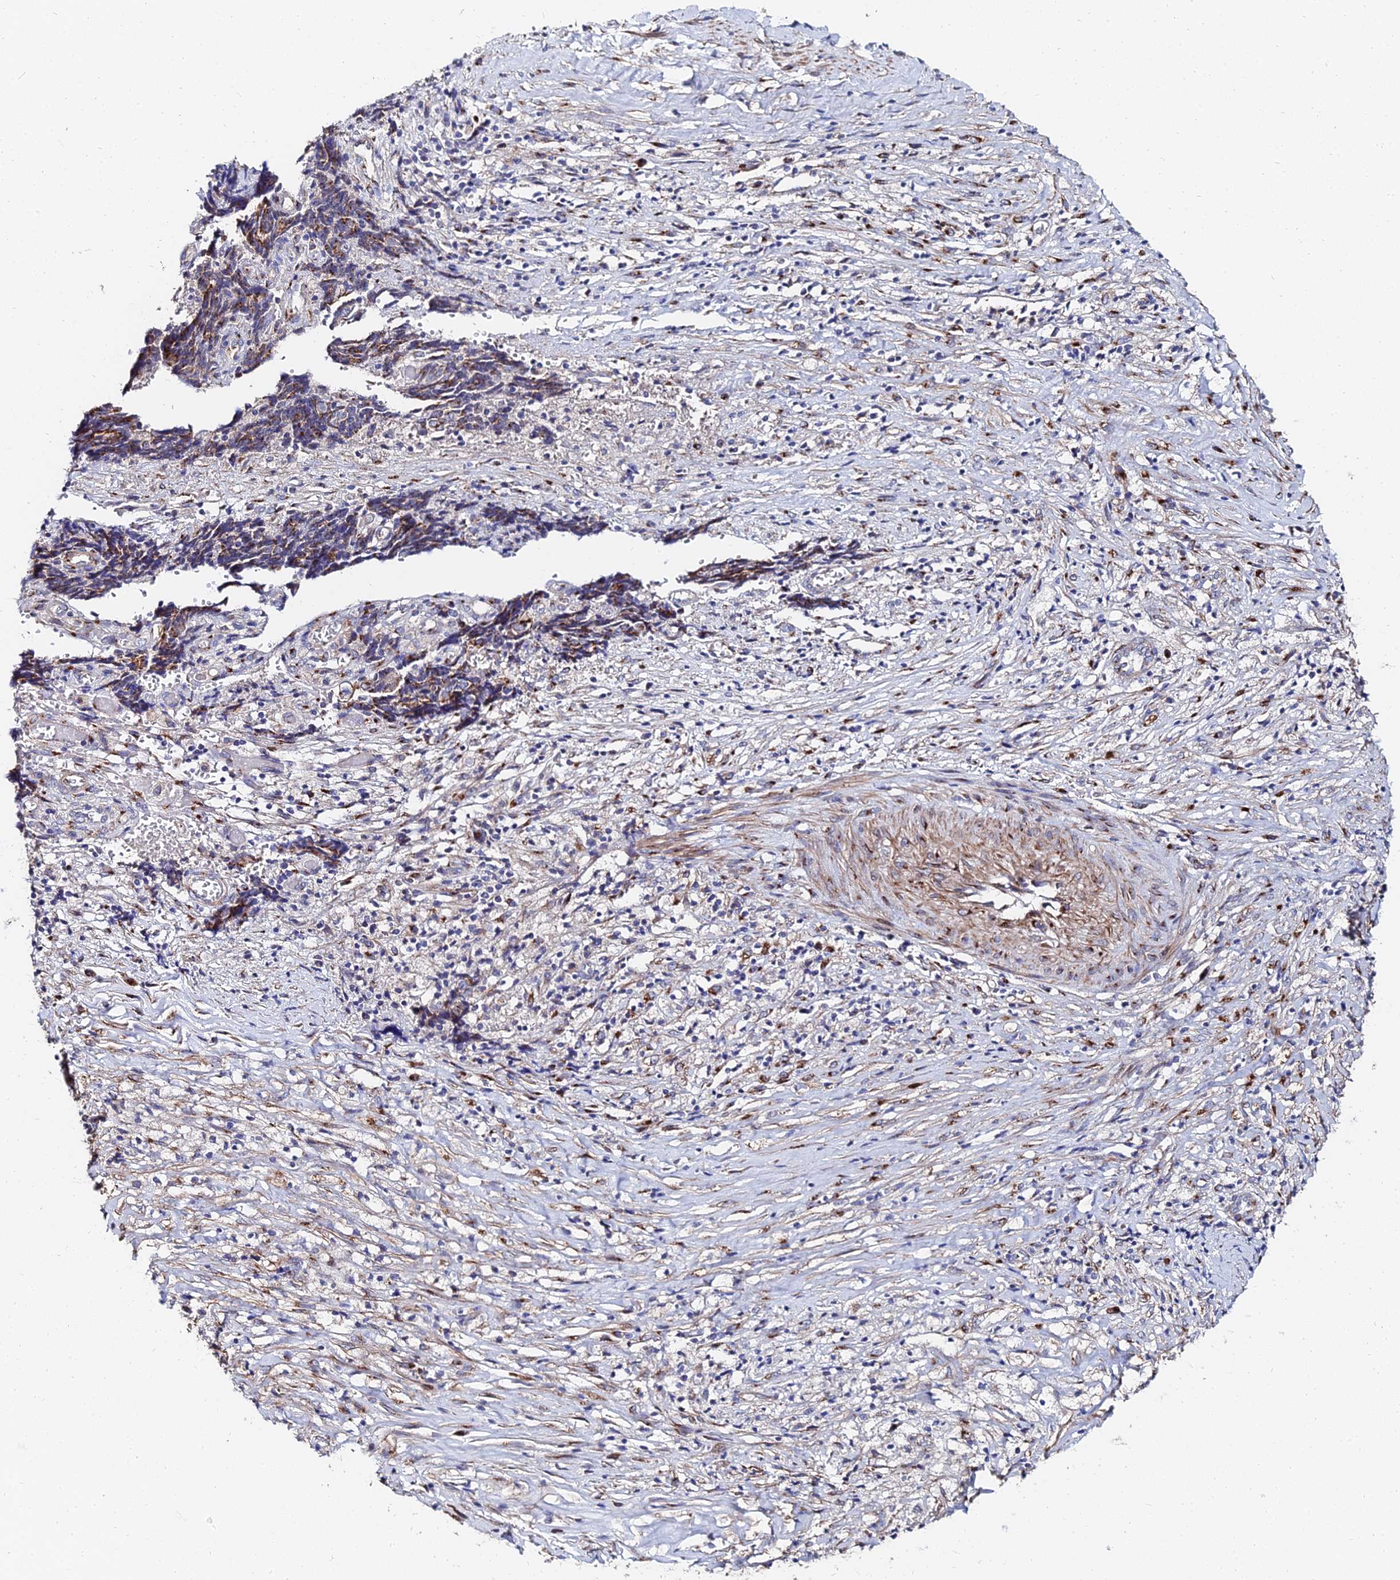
{"staining": {"intensity": "moderate", "quantity": ">75%", "location": "cytoplasmic/membranous"}, "tissue": "ovarian cancer", "cell_type": "Tumor cells", "image_type": "cancer", "snomed": [{"axis": "morphology", "description": "Carcinoma, endometroid"}, {"axis": "topography", "description": "Ovary"}], "caption": "Protein staining reveals moderate cytoplasmic/membranous positivity in about >75% of tumor cells in ovarian cancer (endometroid carcinoma).", "gene": "BORCS8", "patient": {"sex": "female", "age": 42}}